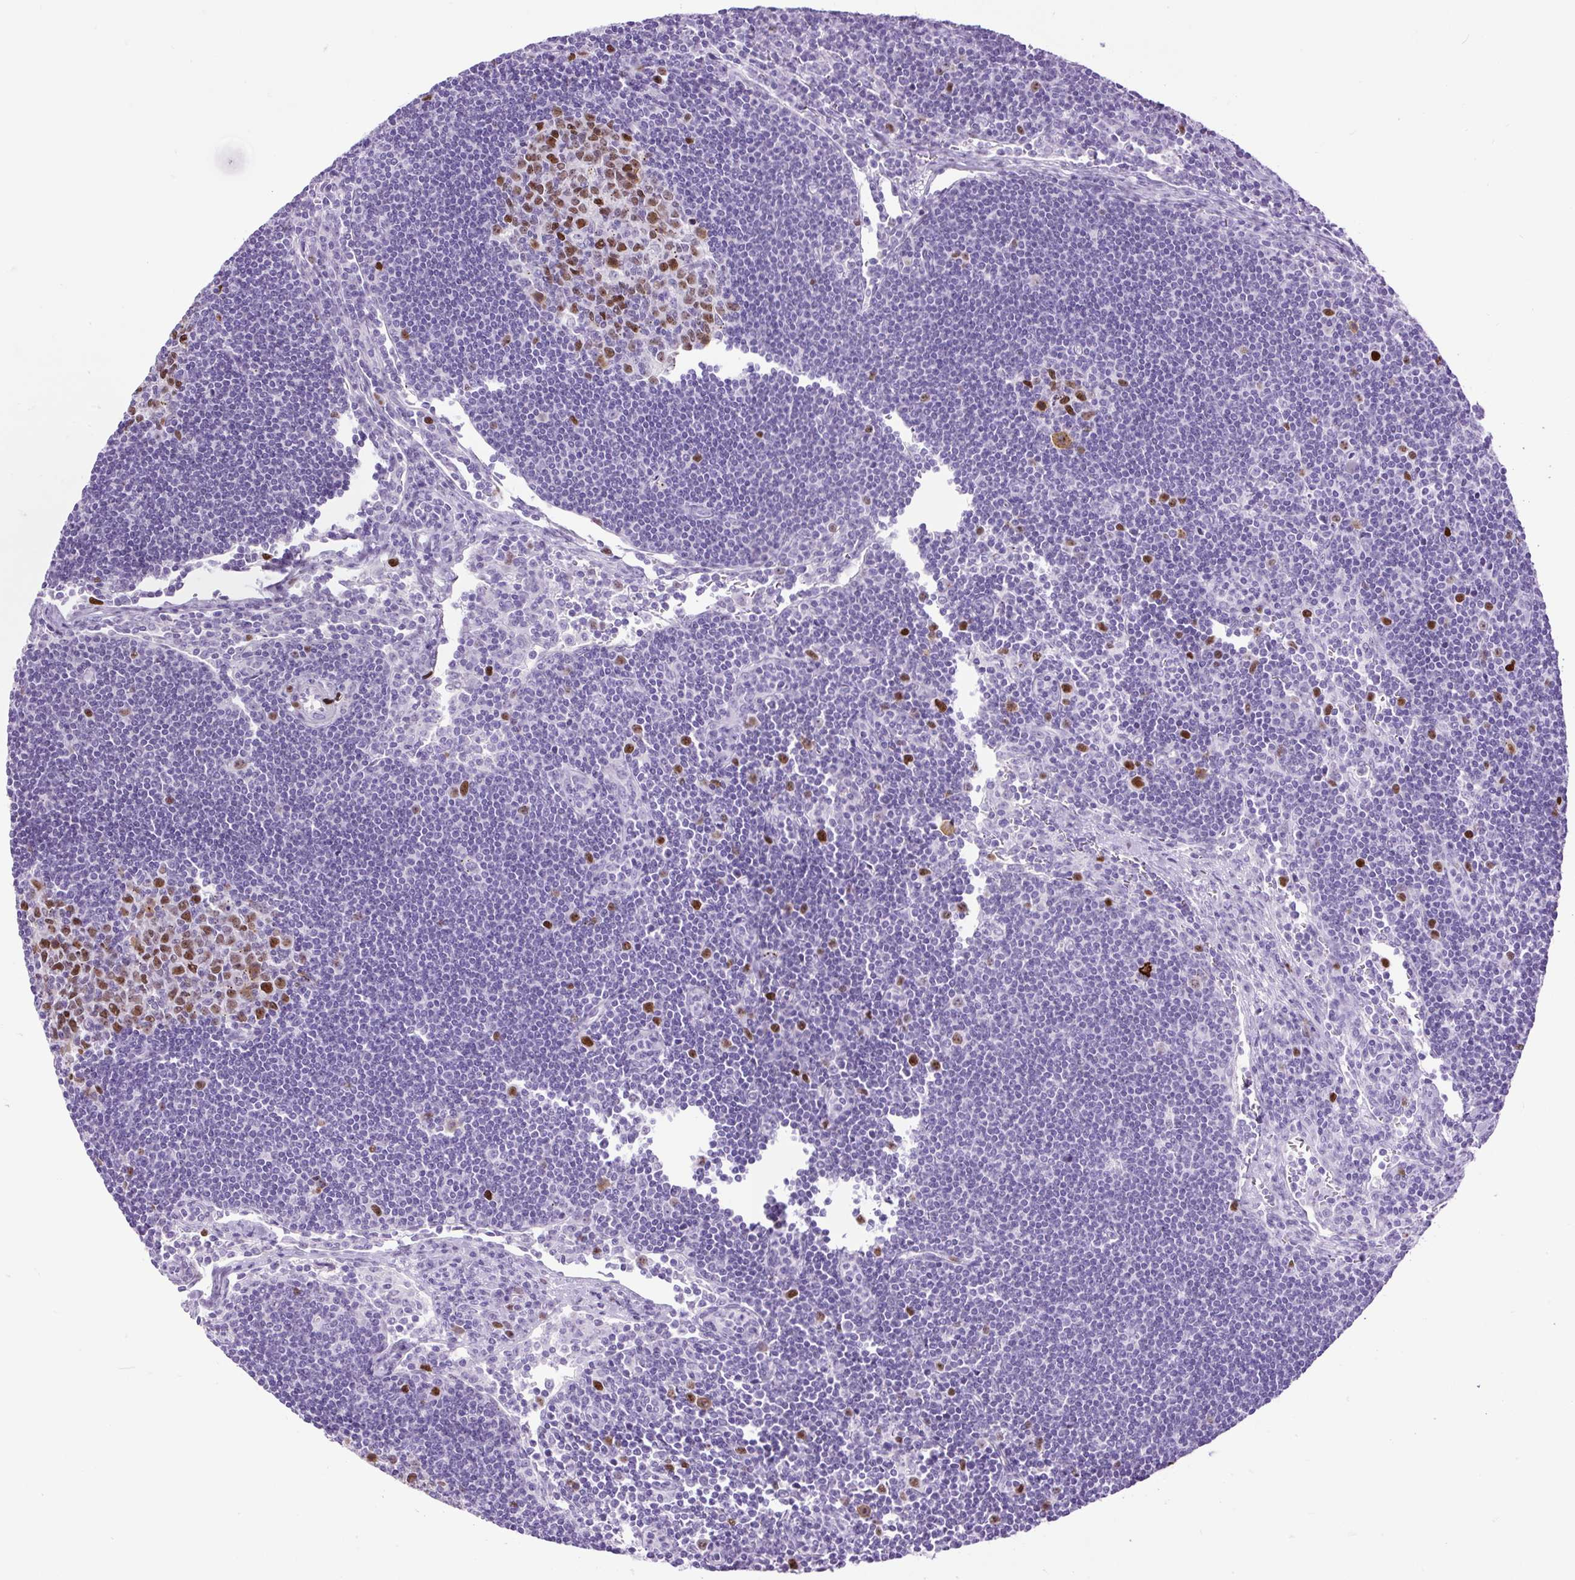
{"staining": {"intensity": "moderate", "quantity": "25%-75%", "location": "nuclear"}, "tissue": "lymph node", "cell_type": "Germinal center cells", "image_type": "normal", "snomed": [{"axis": "morphology", "description": "Normal tissue, NOS"}, {"axis": "topography", "description": "Lymph node"}], "caption": "Protein expression analysis of benign human lymph node reveals moderate nuclear staining in approximately 25%-75% of germinal center cells. (DAB = brown stain, brightfield microscopy at high magnification).", "gene": "RACGAP1", "patient": {"sex": "female", "age": 29}}